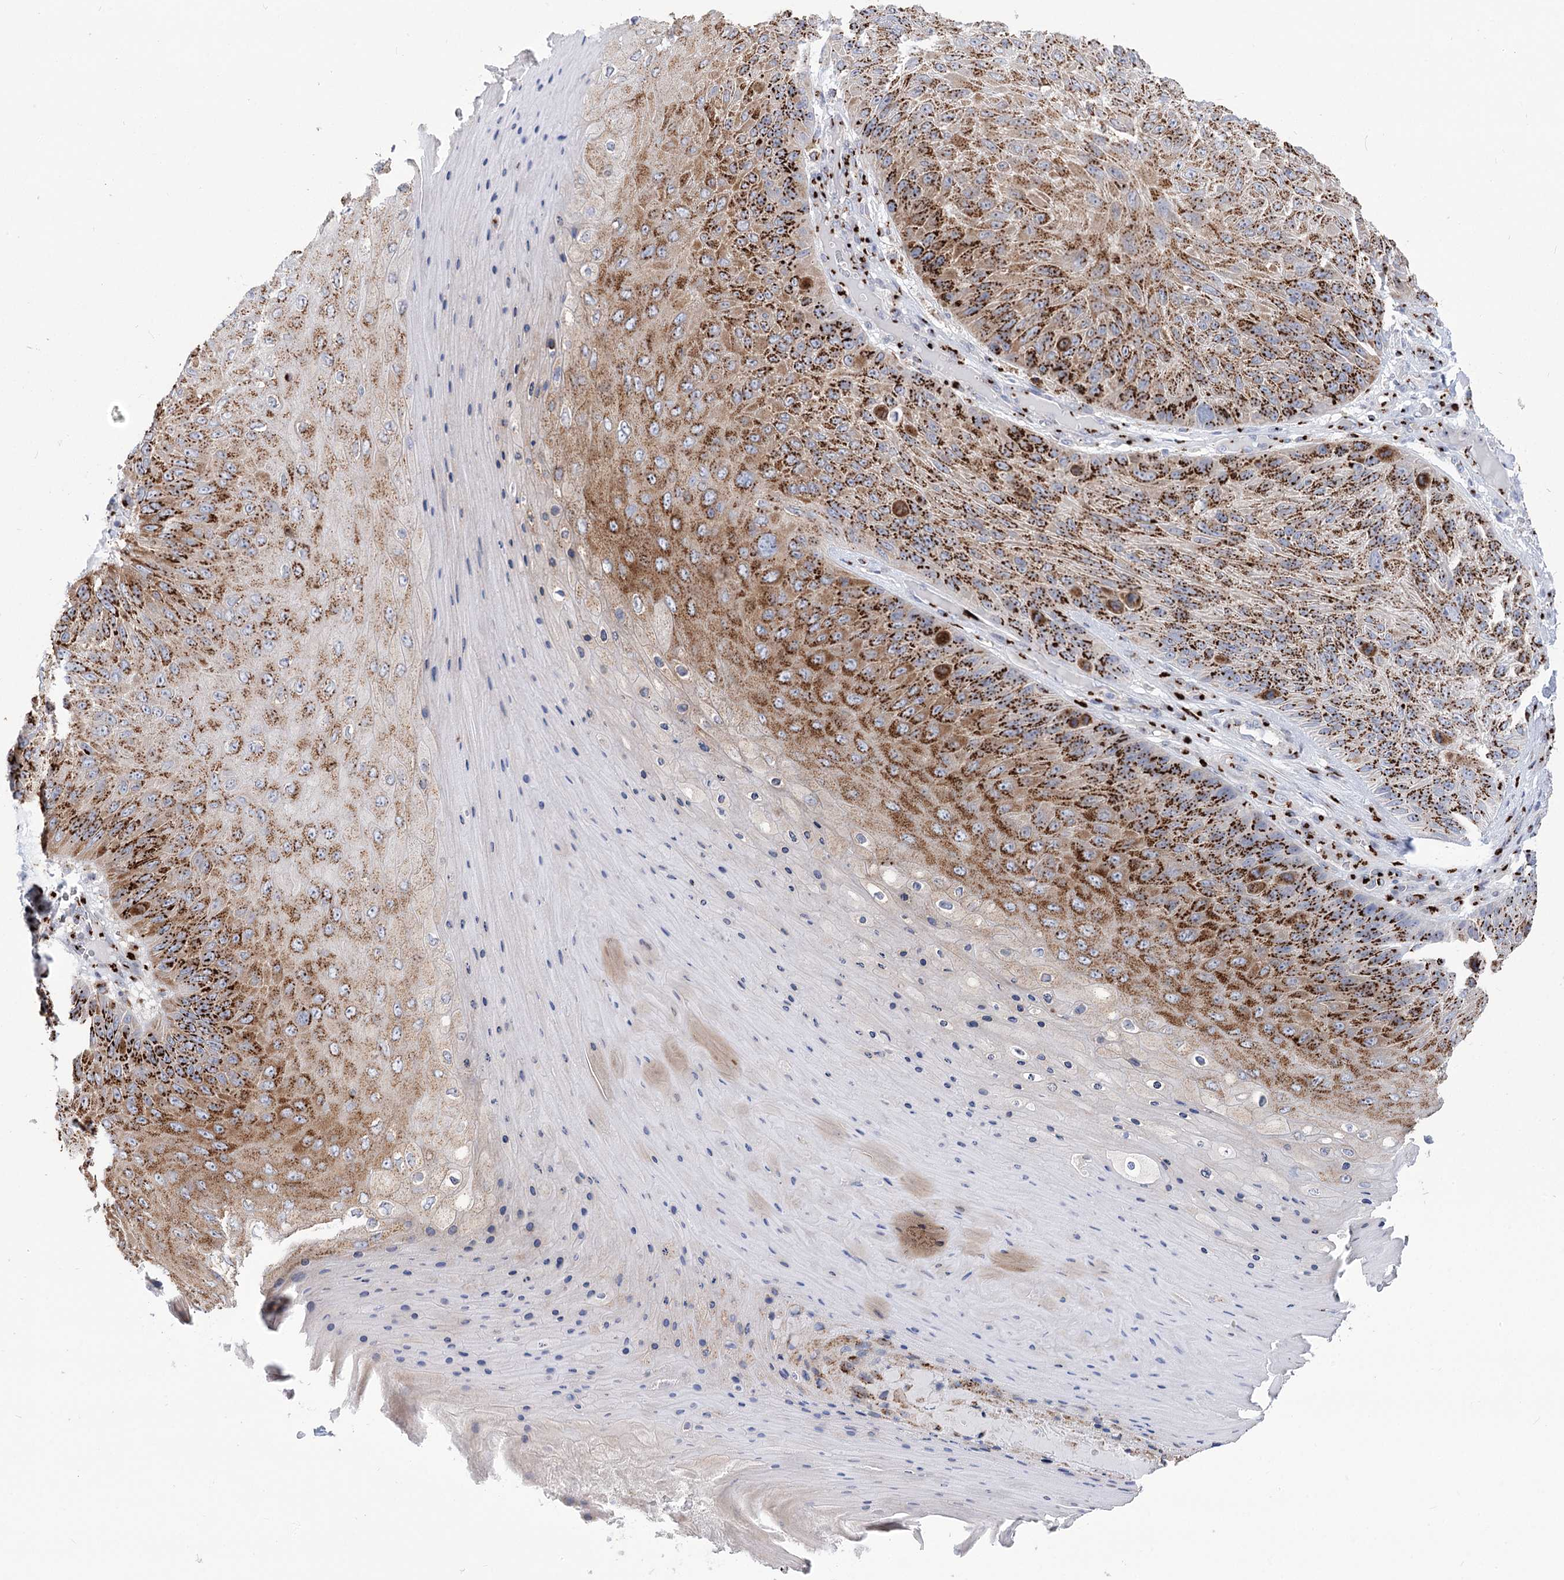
{"staining": {"intensity": "strong", "quantity": ">75%", "location": "cytoplasmic/membranous"}, "tissue": "skin cancer", "cell_type": "Tumor cells", "image_type": "cancer", "snomed": [{"axis": "morphology", "description": "Squamous cell carcinoma, NOS"}, {"axis": "topography", "description": "Skin"}], "caption": "Protein expression analysis of skin squamous cell carcinoma reveals strong cytoplasmic/membranous staining in approximately >75% of tumor cells.", "gene": "TMEM165", "patient": {"sex": "female", "age": 88}}